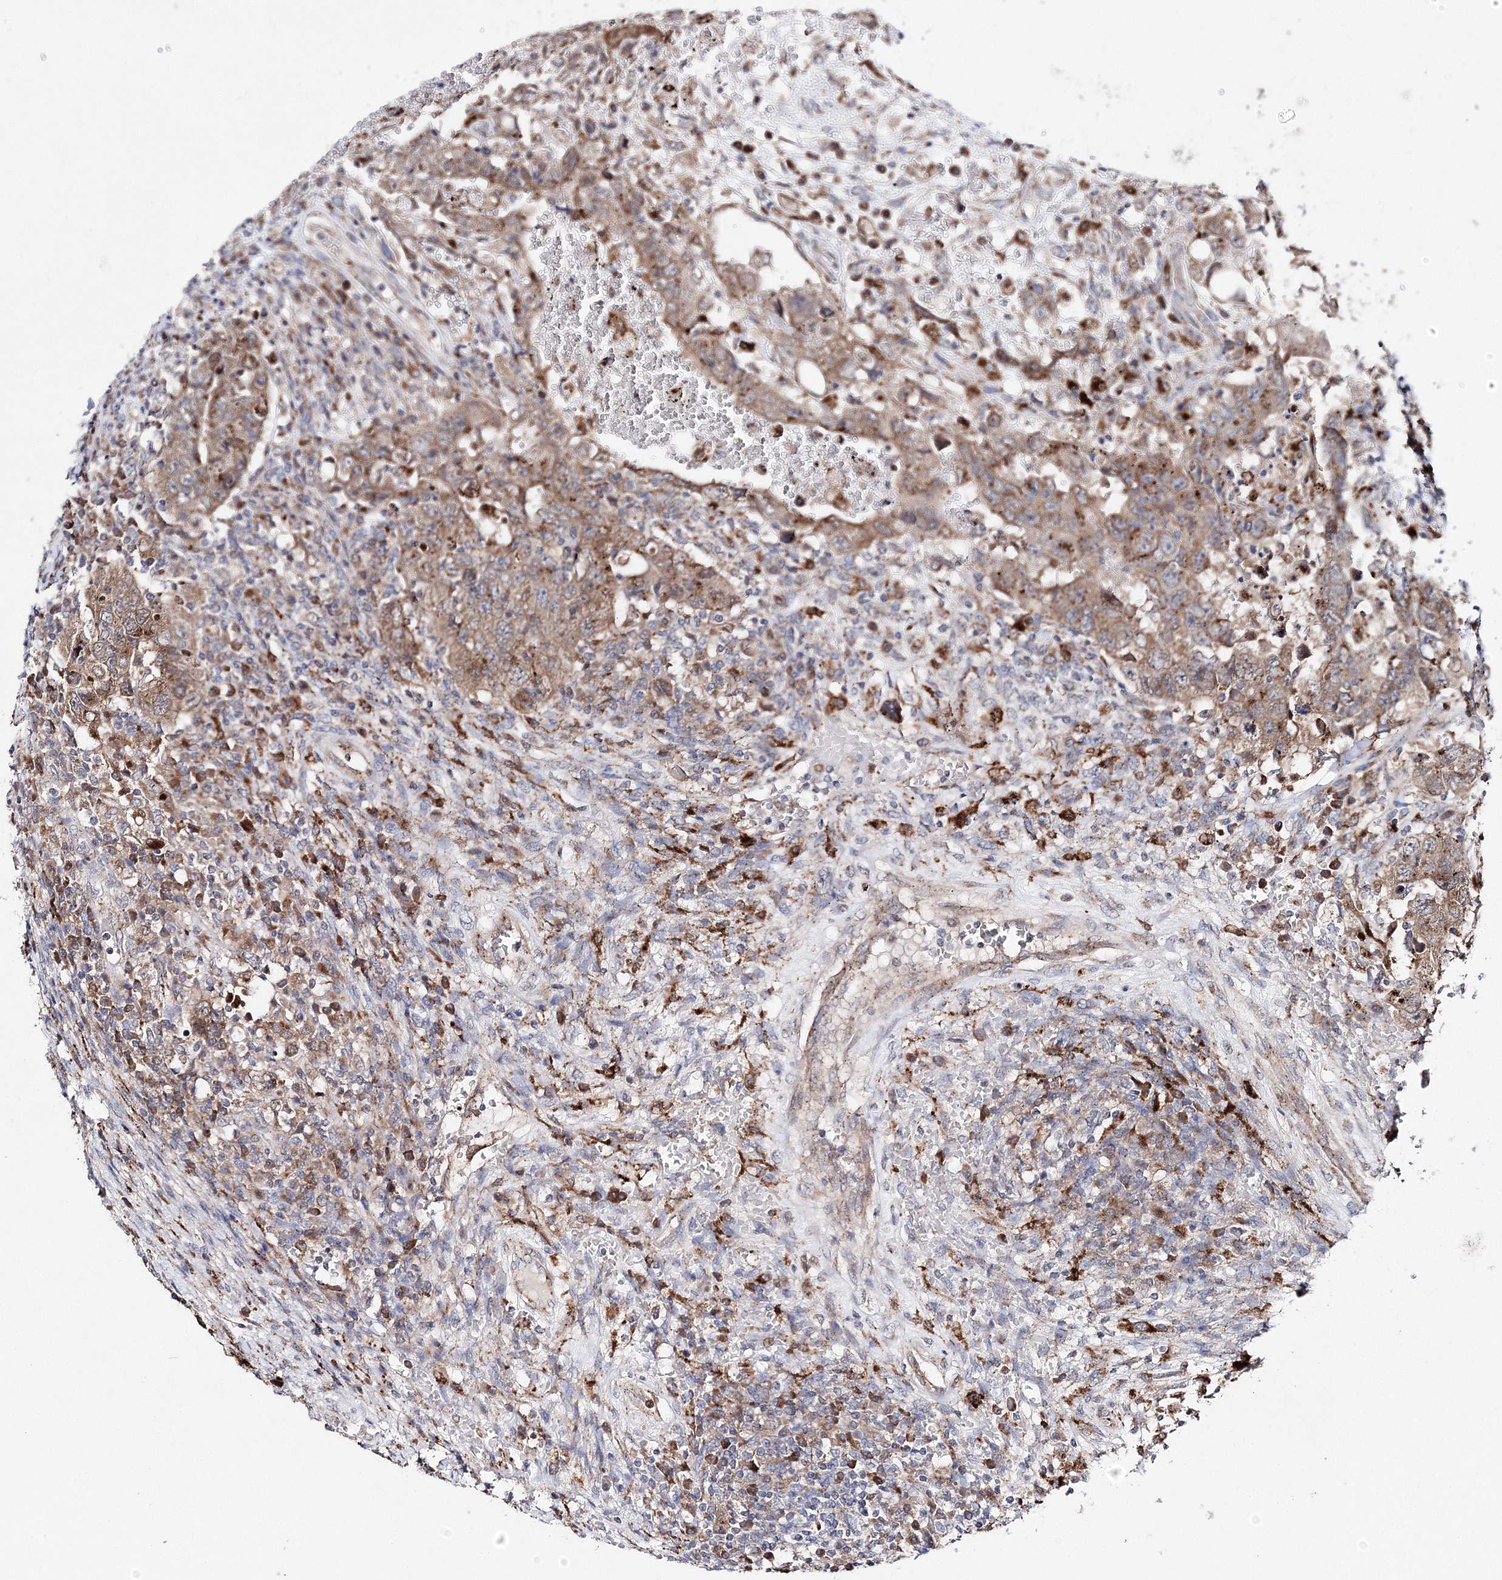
{"staining": {"intensity": "moderate", "quantity": ">75%", "location": "cytoplasmic/membranous"}, "tissue": "testis cancer", "cell_type": "Tumor cells", "image_type": "cancer", "snomed": [{"axis": "morphology", "description": "Carcinoma, Embryonal, NOS"}, {"axis": "topography", "description": "Testis"}], "caption": "This is a histology image of IHC staining of testis cancer, which shows moderate expression in the cytoplasmic/membranous of tumor cells.", "gene": "C3orf38", "patient": {"sex": "male", "age": 26}}